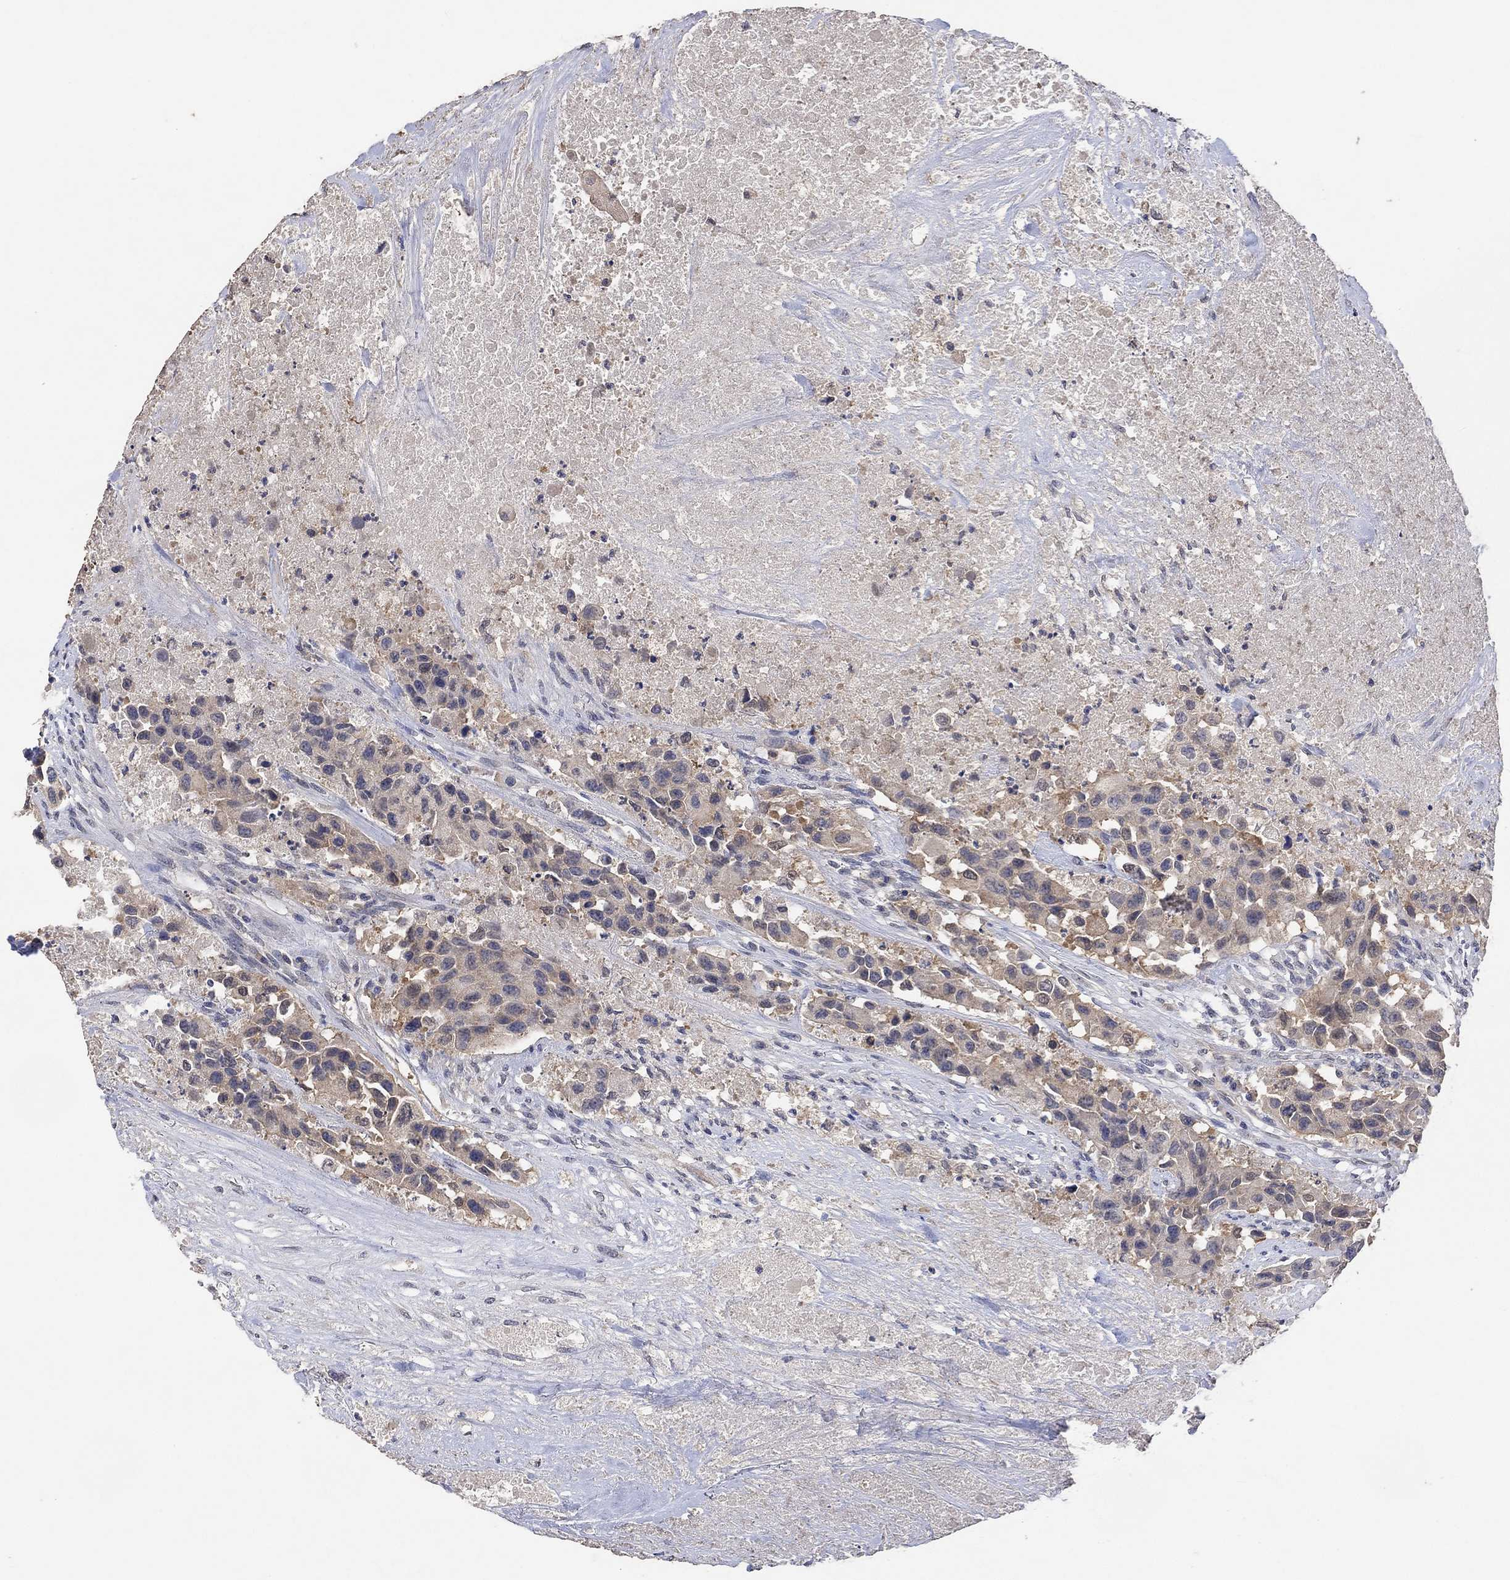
{"staining": {"intensity": "weak", "quantity": "<25%", "location": "cytoplasmic/membranous"}, "tissue": "urothelial cancer", "cell_type": "Tumor cells", "image_type": "cancer", "snomed": [{"axis": "morphology", "description": "Urothelial carcinoma, High grade"}, {"axis": "topography", "description": "Urinary bladder"}], "caption": "Tumor cells are negative for protein expression in human urothelial cancer.", "gene": "PTPN20", "patient": {"sex": "female", "age": 73}}